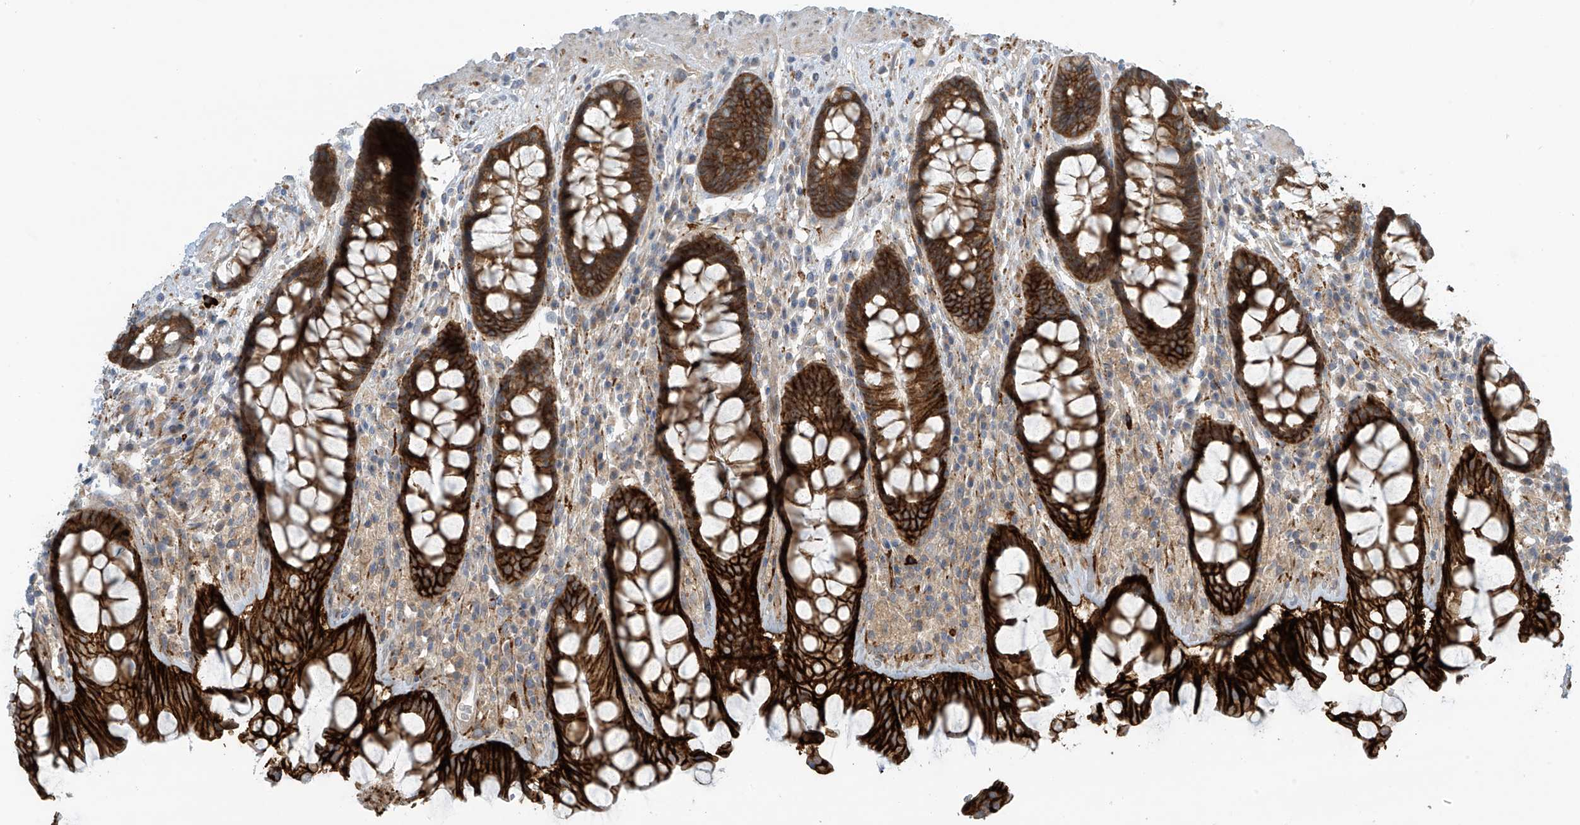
{"staining": {"intensity": "strong", "quantity": ">75%", "location": "cytoplasmic/membranous"}, "tissue": "rectum", "cell_type": "Glandular cells", "image_type": "normal", "snomed": [{"axis": "morphology", "description": "Normal tissue, NOS"}, {"axis": "topography", "description": "Rectum"}], "caption": "Immunohistochemical staining of unremarkable human rectum shows high levels of strong cytoplasmic/membranous positivity in approximately >75% of glandular cells.", "gene": "FSD1L", "patient": {"sex": "male", "age": 64}}